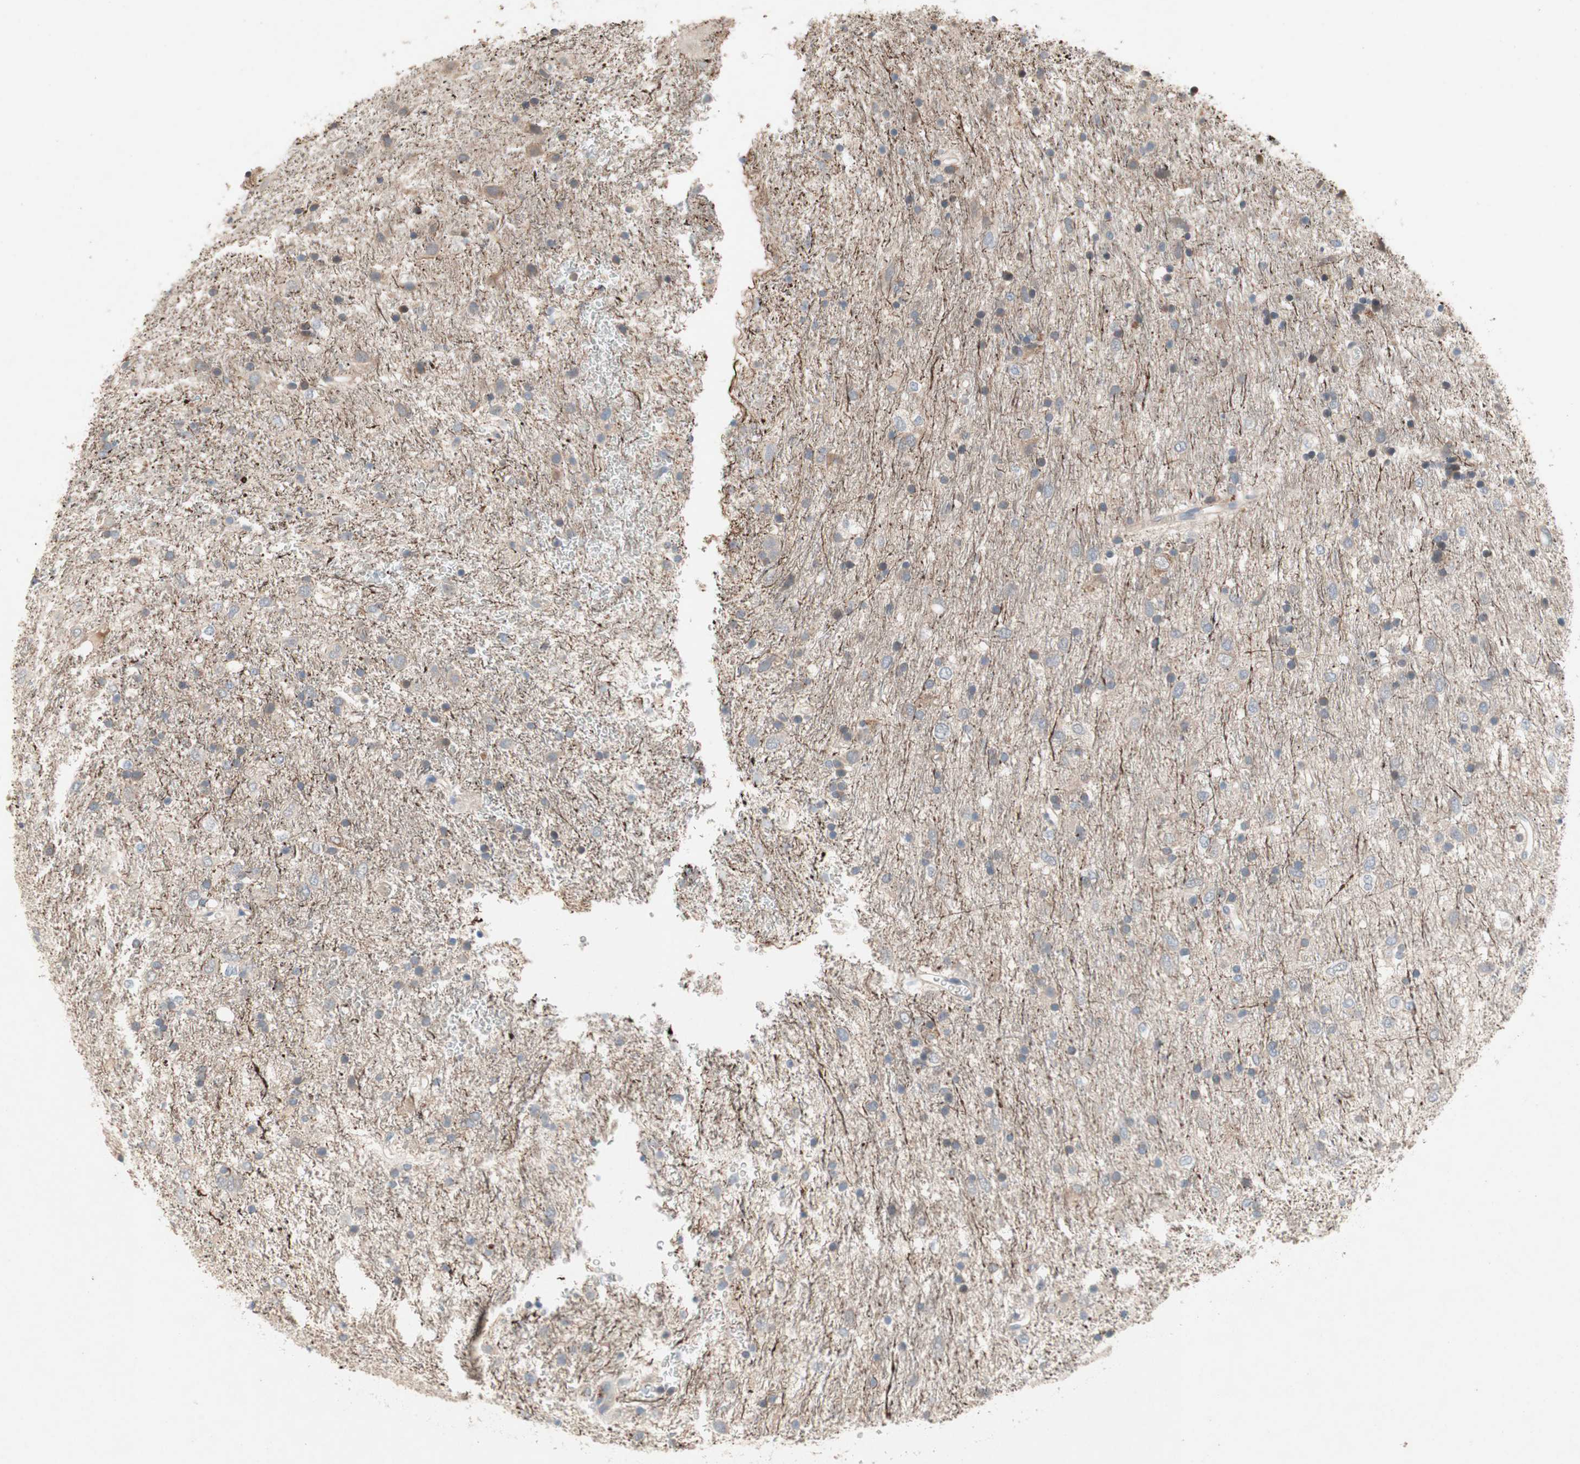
{"staining": {"intensity": "weak", "quantity": "<25%", "location": "cytoplasmic/membranous"}, "tissue": "glioma", "cell_type": "Tumor cells", "image_type": "cancer", "snomed": [{"axis": "morphology", "description": "Glioma, malignant, Low grade"}, {"axis": "topography", "description": "Brain"}], "caption": "Immunohistochemical staining of human glioma exhibits no significant staining in tumor cells.", "gene": "NCLN", "patient": {"sex": "male", "age": 77}}